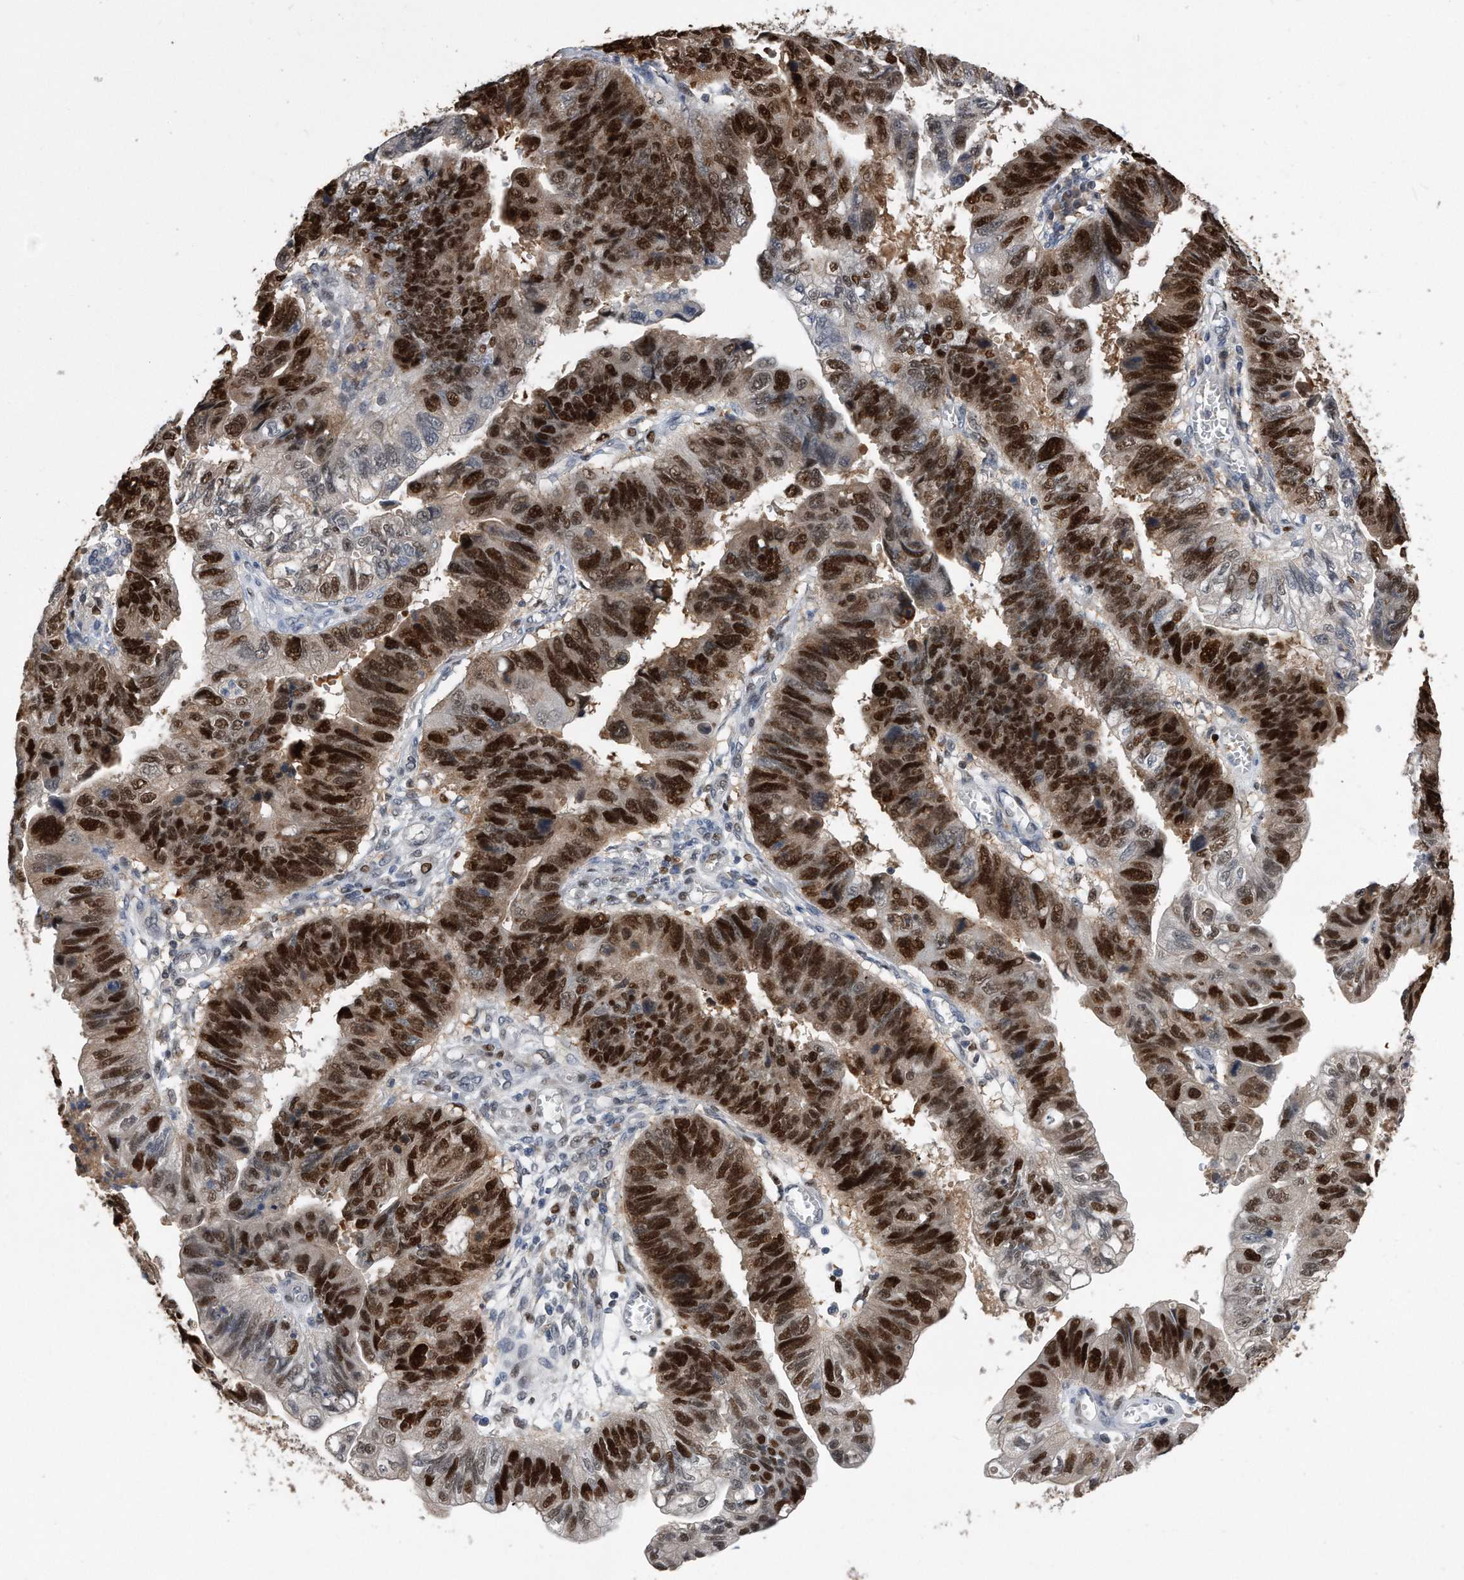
{"staining": {"intensity": "strong", "quantity": ">75%", "location": "nuclear"}, "tissue": "stomach cancer", "cell_type": "Tumor cells", "image_type": "cancer", "snomed": [{"axis": "morphology", "description": "Adenocarcinoma, NOS"}, {"axis": "topography", "description": "Stomach"}], "caption": "This is a histology image of immunohistochemistry staining of adenocarcinoma (stomach), which shows strong staining in the nuclear of tumor cells.", "gene": "PCNA", "patient": {"sex": "male", "age": 59}}